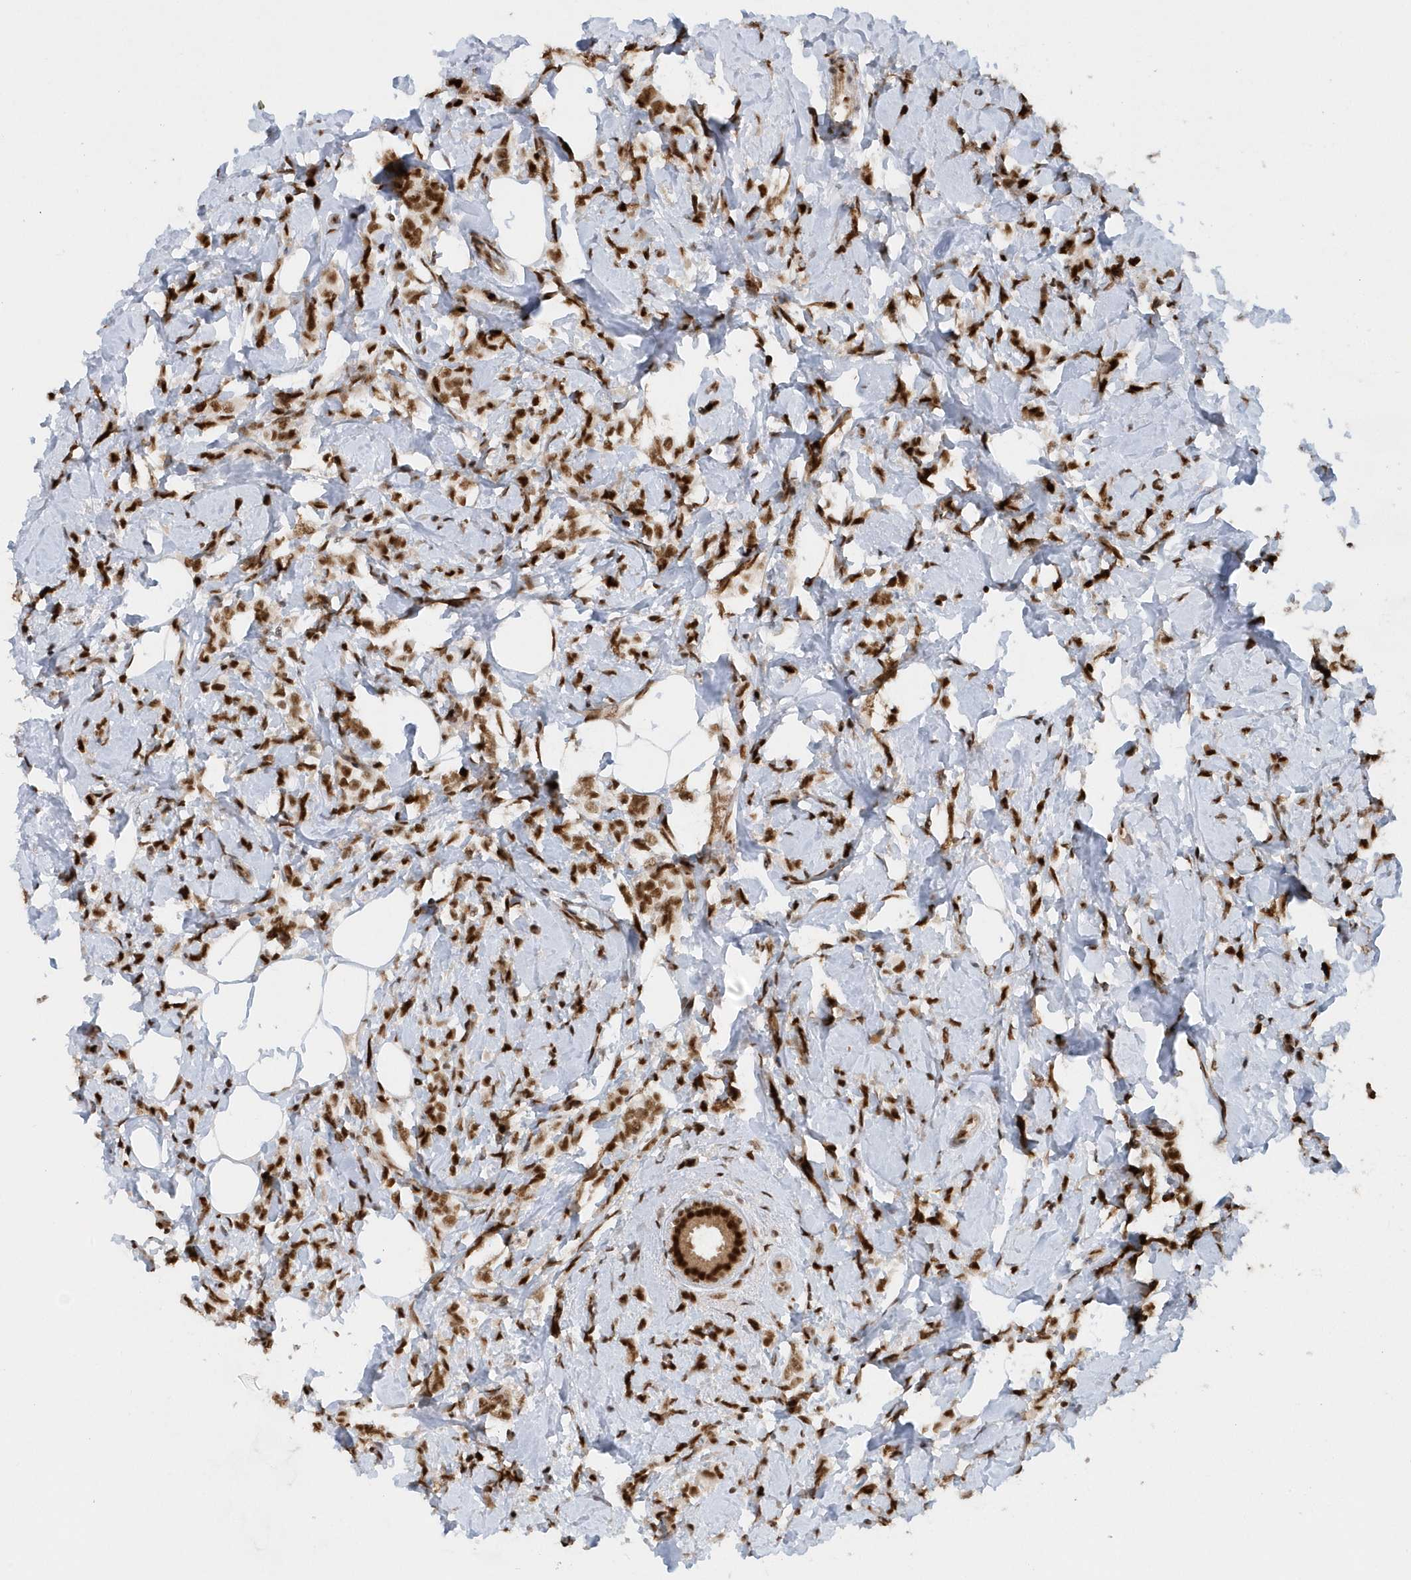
{"staining": {"intensity": "strong", "quantity": ">75%", "location": "nuclear"}, "tissue": "breast cancer", "cell_type": "Tumor cells", "image_type": "cancer", "snomed": [{"axis": "morphology", "description": "Lobular carcinoma"}, {"axis": "topography", "description": "Breast"}], "caption": "This is a histology image of immunohistochemistry staining of breast lobular carcinoma, which shows strong expression in the nuclear of tumor cells.", "gene": "SEPHS1", "patient": {"sex": "female", "age": 47}}